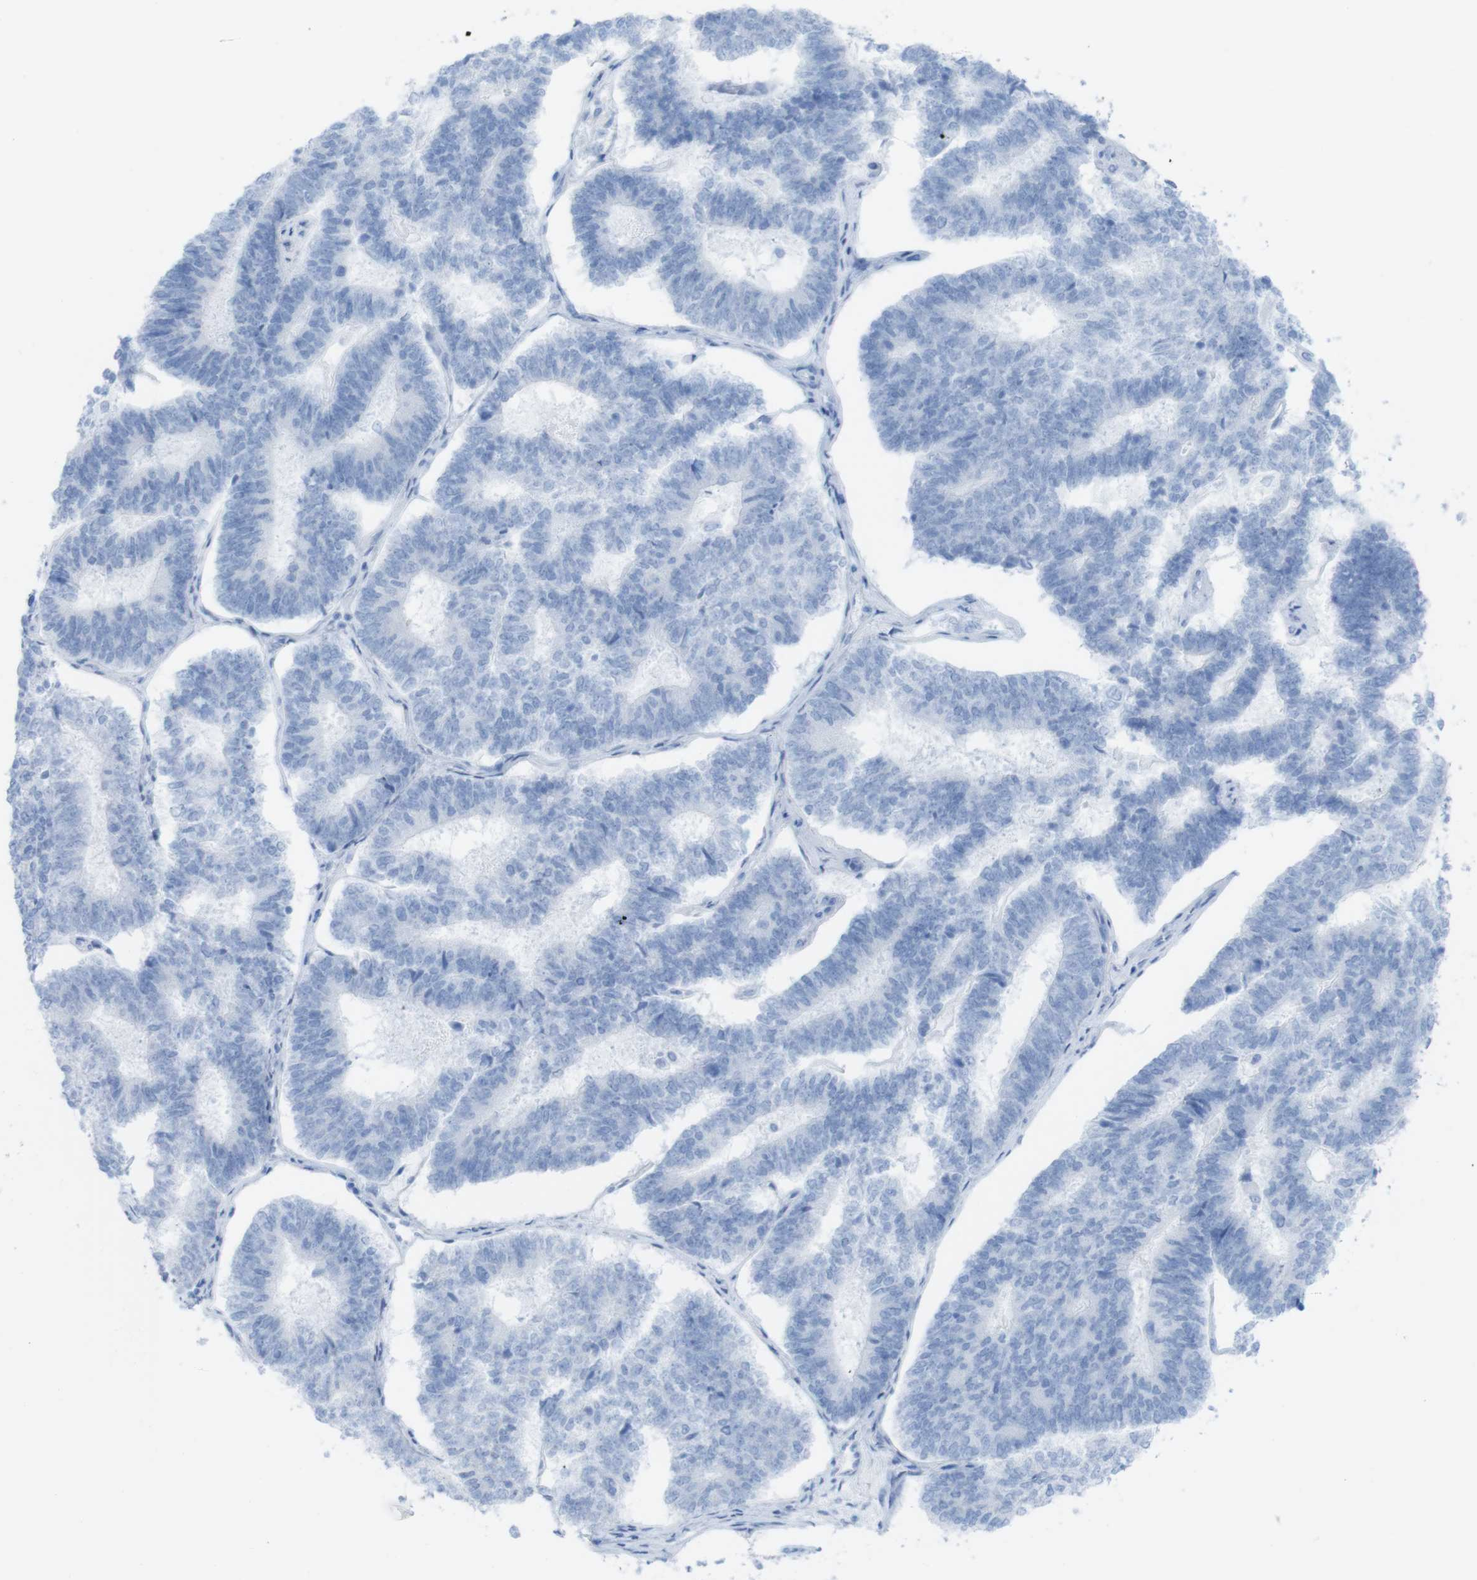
{"staining": {"intensity": "negative", "quantity": "none", "location": "none"}, "tissue": "endometrial cancer", "cell_type": "Tumor cells", "image_type": "cancer", "snomed": [{"axis": "morphology", "description": "Adenocarcinoma, NOS"}, {"axis": "topography", "description": "Endometrium"}], "caption": "Adenocarcinoma (endometrial) was stained to show a protein in brown. There is no significant positivity in tumor cells.", "gene": "MYH7", "patient": {"sex": "female", "age": 70}}